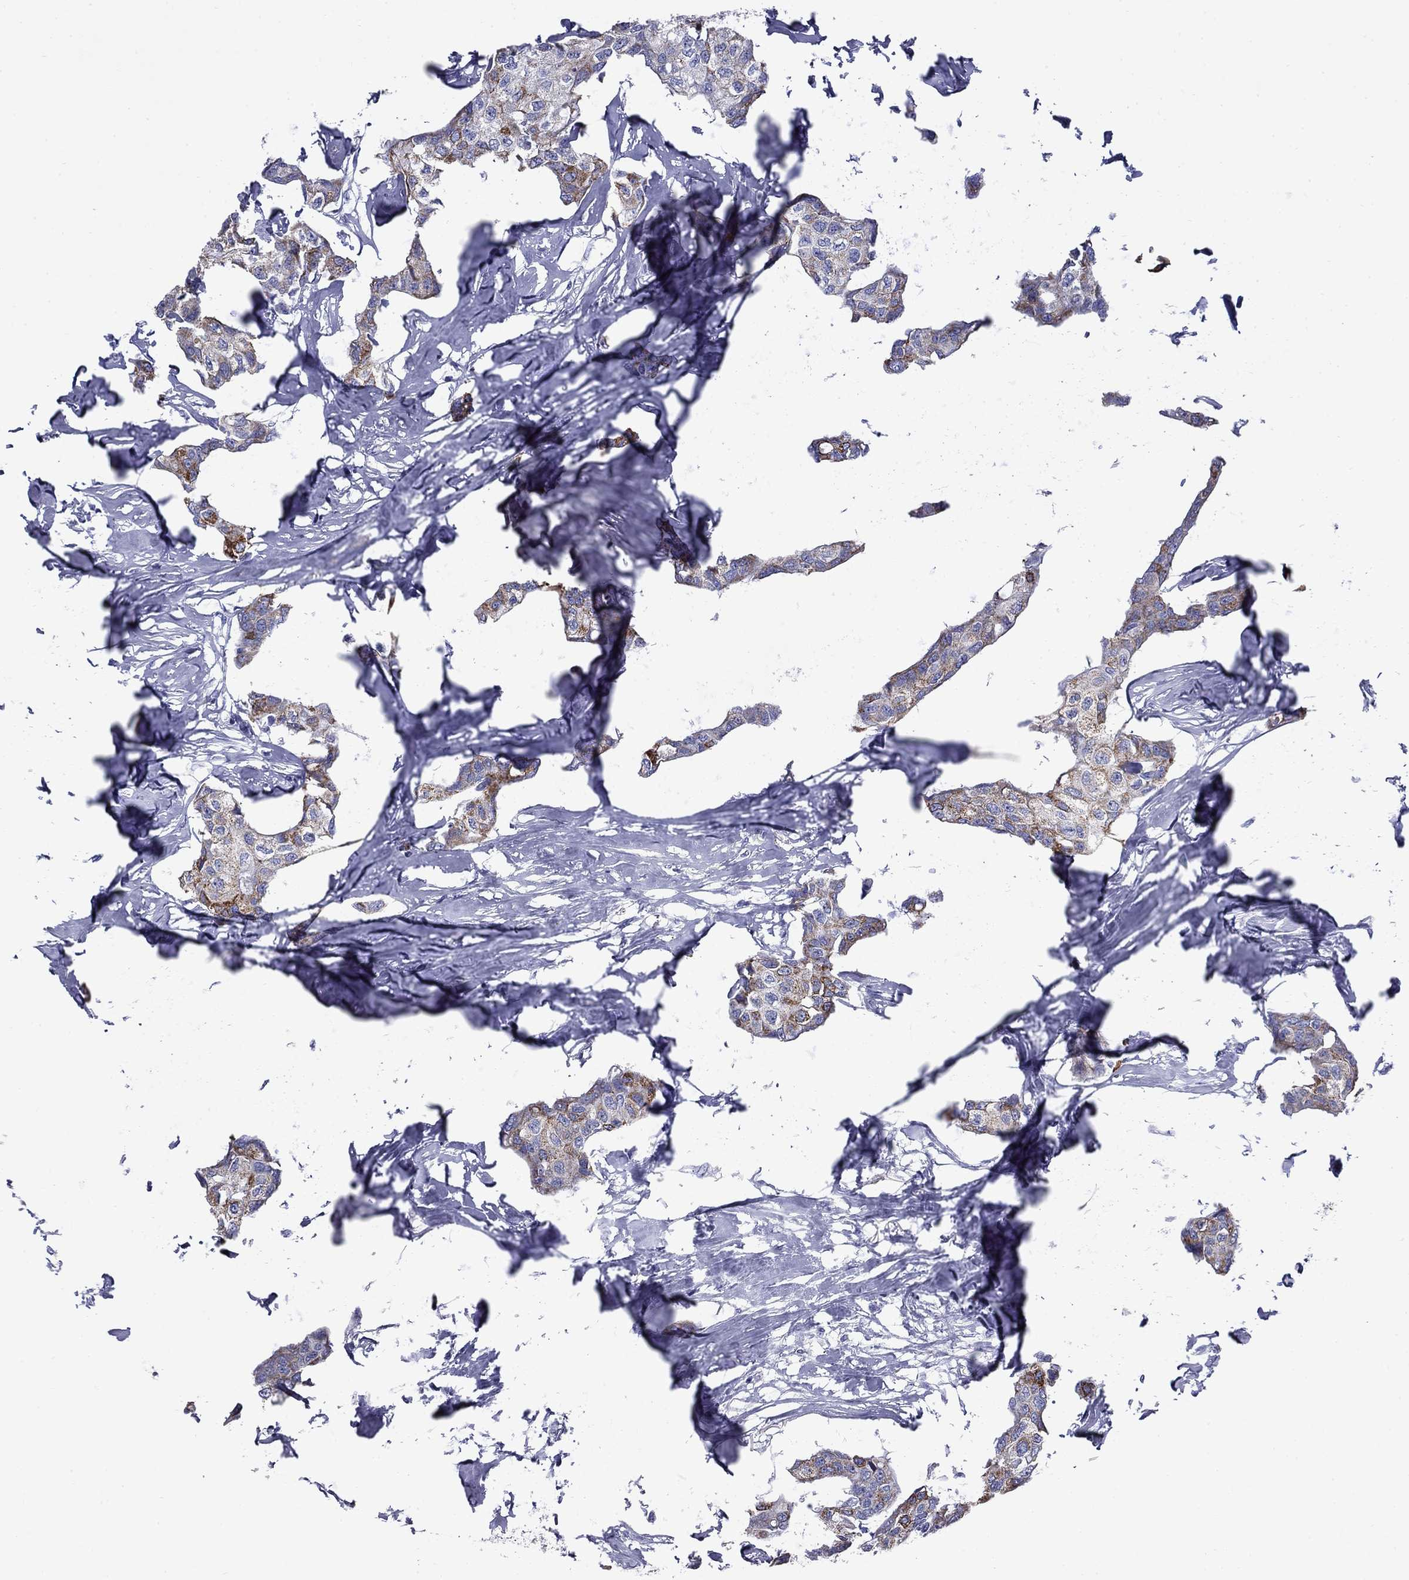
{"staining": {"intensity": "moderate", "quantity": "<25%", "location": "cytoplasmic/membranous"}, "tissue": "breast cancer", "cell_type": "Tumor cells", "image_type": "cancer", "snomed": [{"axis": "morphology", "description": "Duct carcinoma"}, {"axis": "topography", "description": "Breast"}], "caption": "This is a histology image of immunohistochemistry staining of invasive ductal carcinoma (breast), which shows moderate positivity in the cytoplasmic/membranous of tumor cells.", "gene": "ACADSB", "patient": {"sex": "female", "age": 80}}